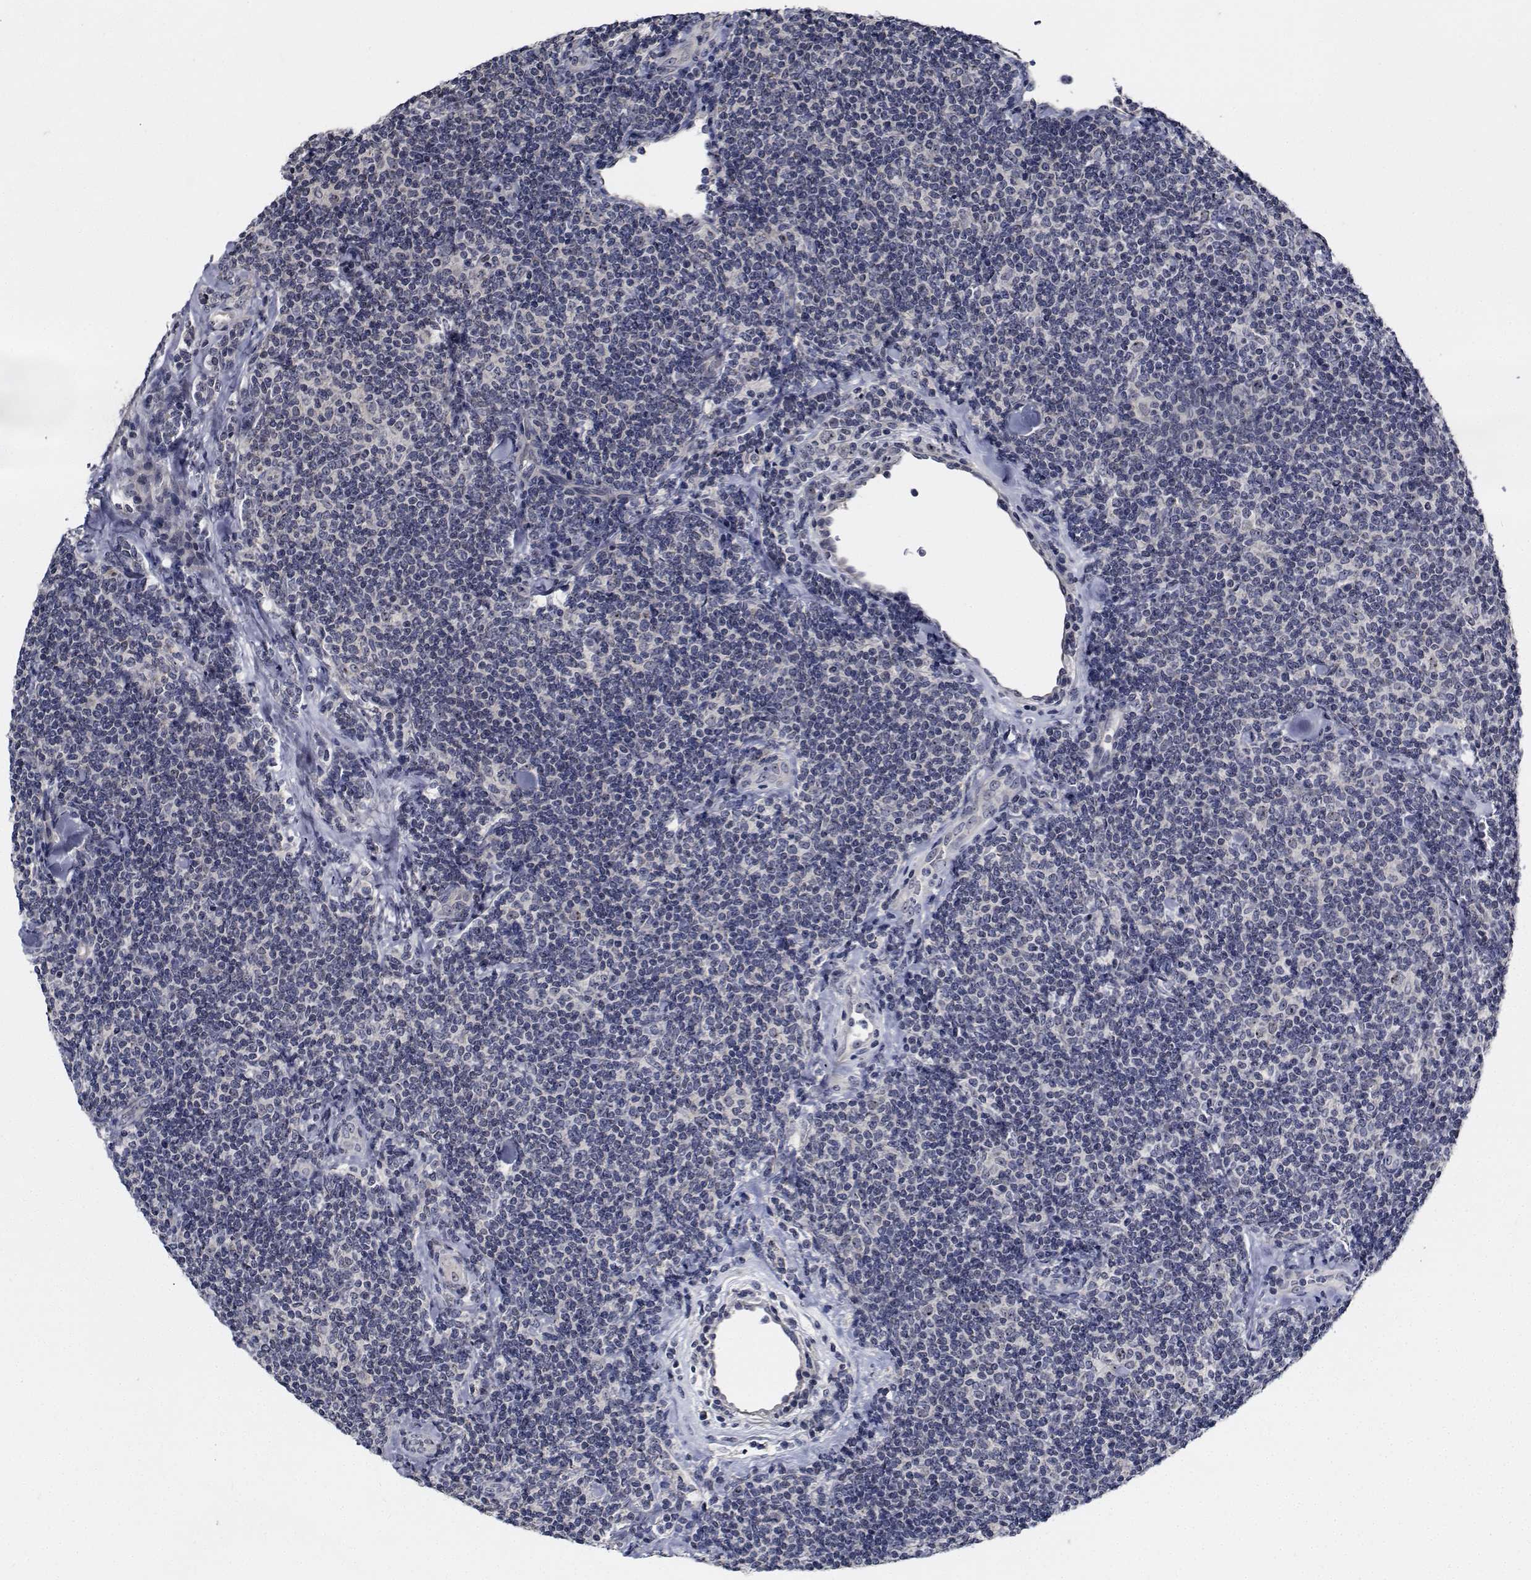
{"staining": {"intensity": "negative", "quantity": "none", "location": "none"}, "tissue": "lymphoma", "cell_type": "Tumor cells", "image_type": "cancer", "snomed": [{"axis": "morphology", "description": "Malignant lymphoma, non-Hodgkin's type, Low grade"}, {"axis": "topography", "description": "Lymph node"}], "caption": "Immunohistochemistry image of human low-grade malignant lymphoma, non-Hodgkin's type stained for a protein (brown), which demonstrates no staining in tumor cells.", "gene": "NVL", "patient": {"sex": "female", "age": 56}}